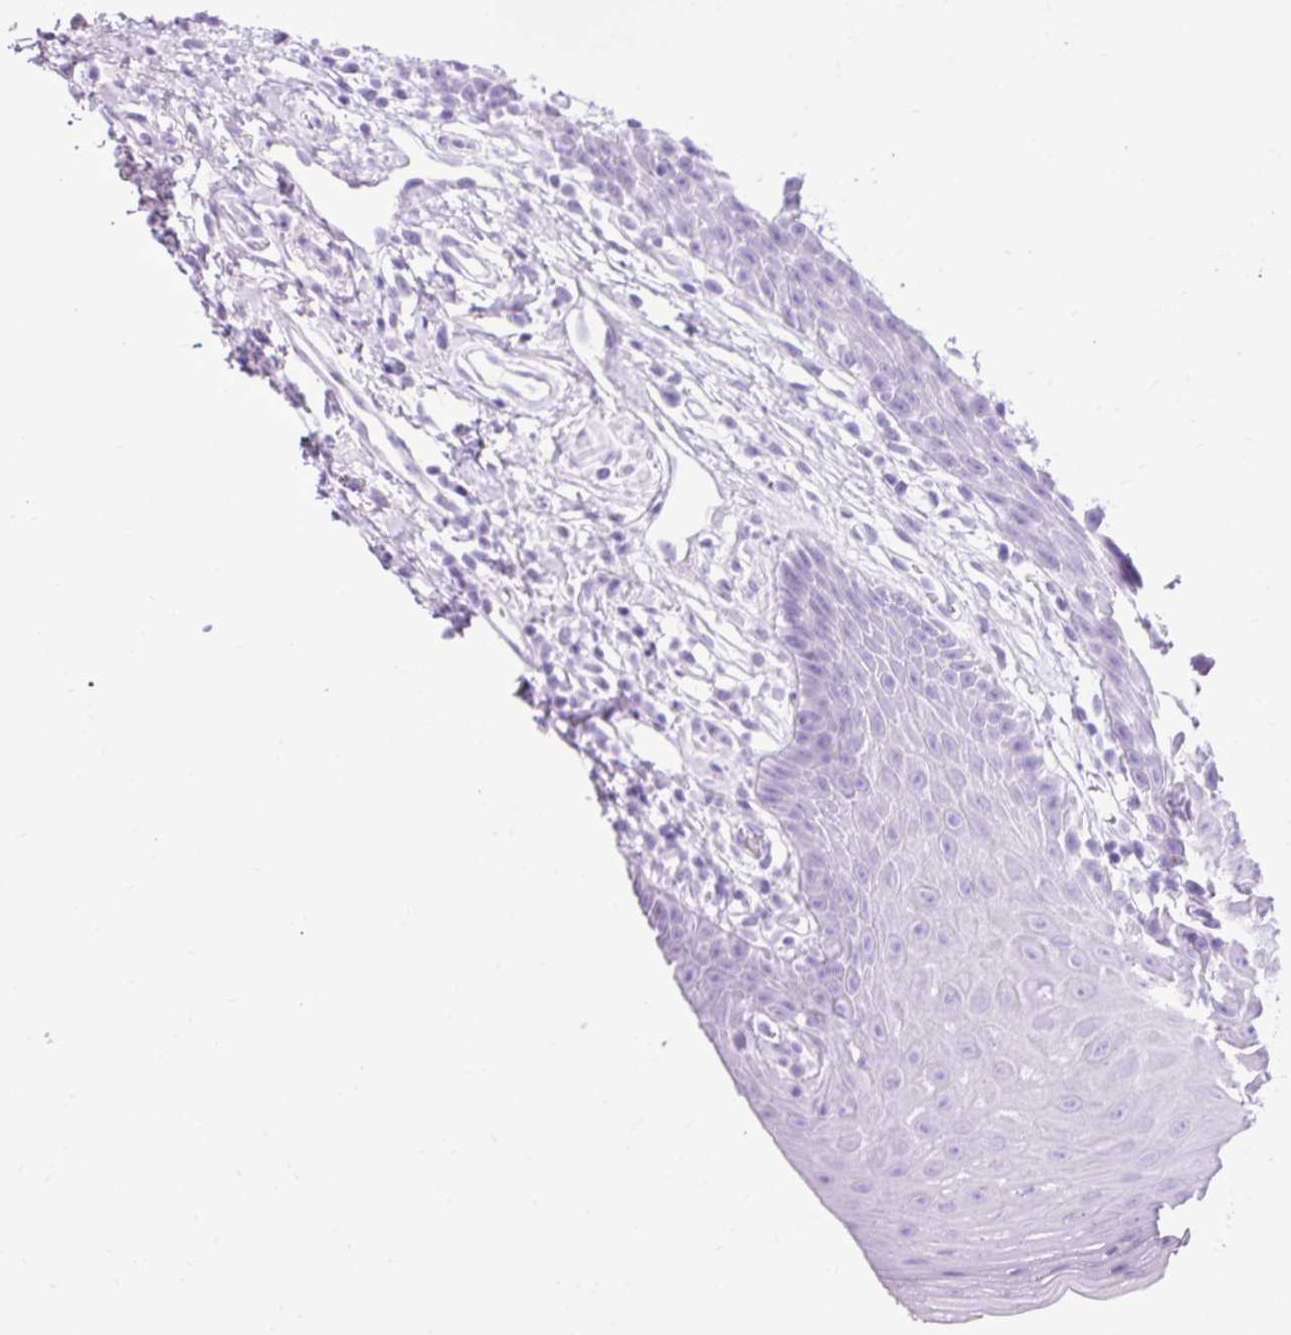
{"staining": {"intensity": "negative", "quantity": "none", "location": "none"}, "tissue": "oral mucosa", "cell_type": "Squamous epithelial cells", "image_type": "normal", "snomed": [{"axis": "morphology", "description": "Normal tissue, NOS"}, {"axis": "topography", "description": "Oral tissue"}, {"axis": "topography", "description": "Tounge, NOS"}], "caption": "This is an immunohistochemistry image of normal human oral mucosa. There is no staining in squamous epithelial cells.", "gene": "RIPOR3", "patient": {"sex": "female", "age": 59}}